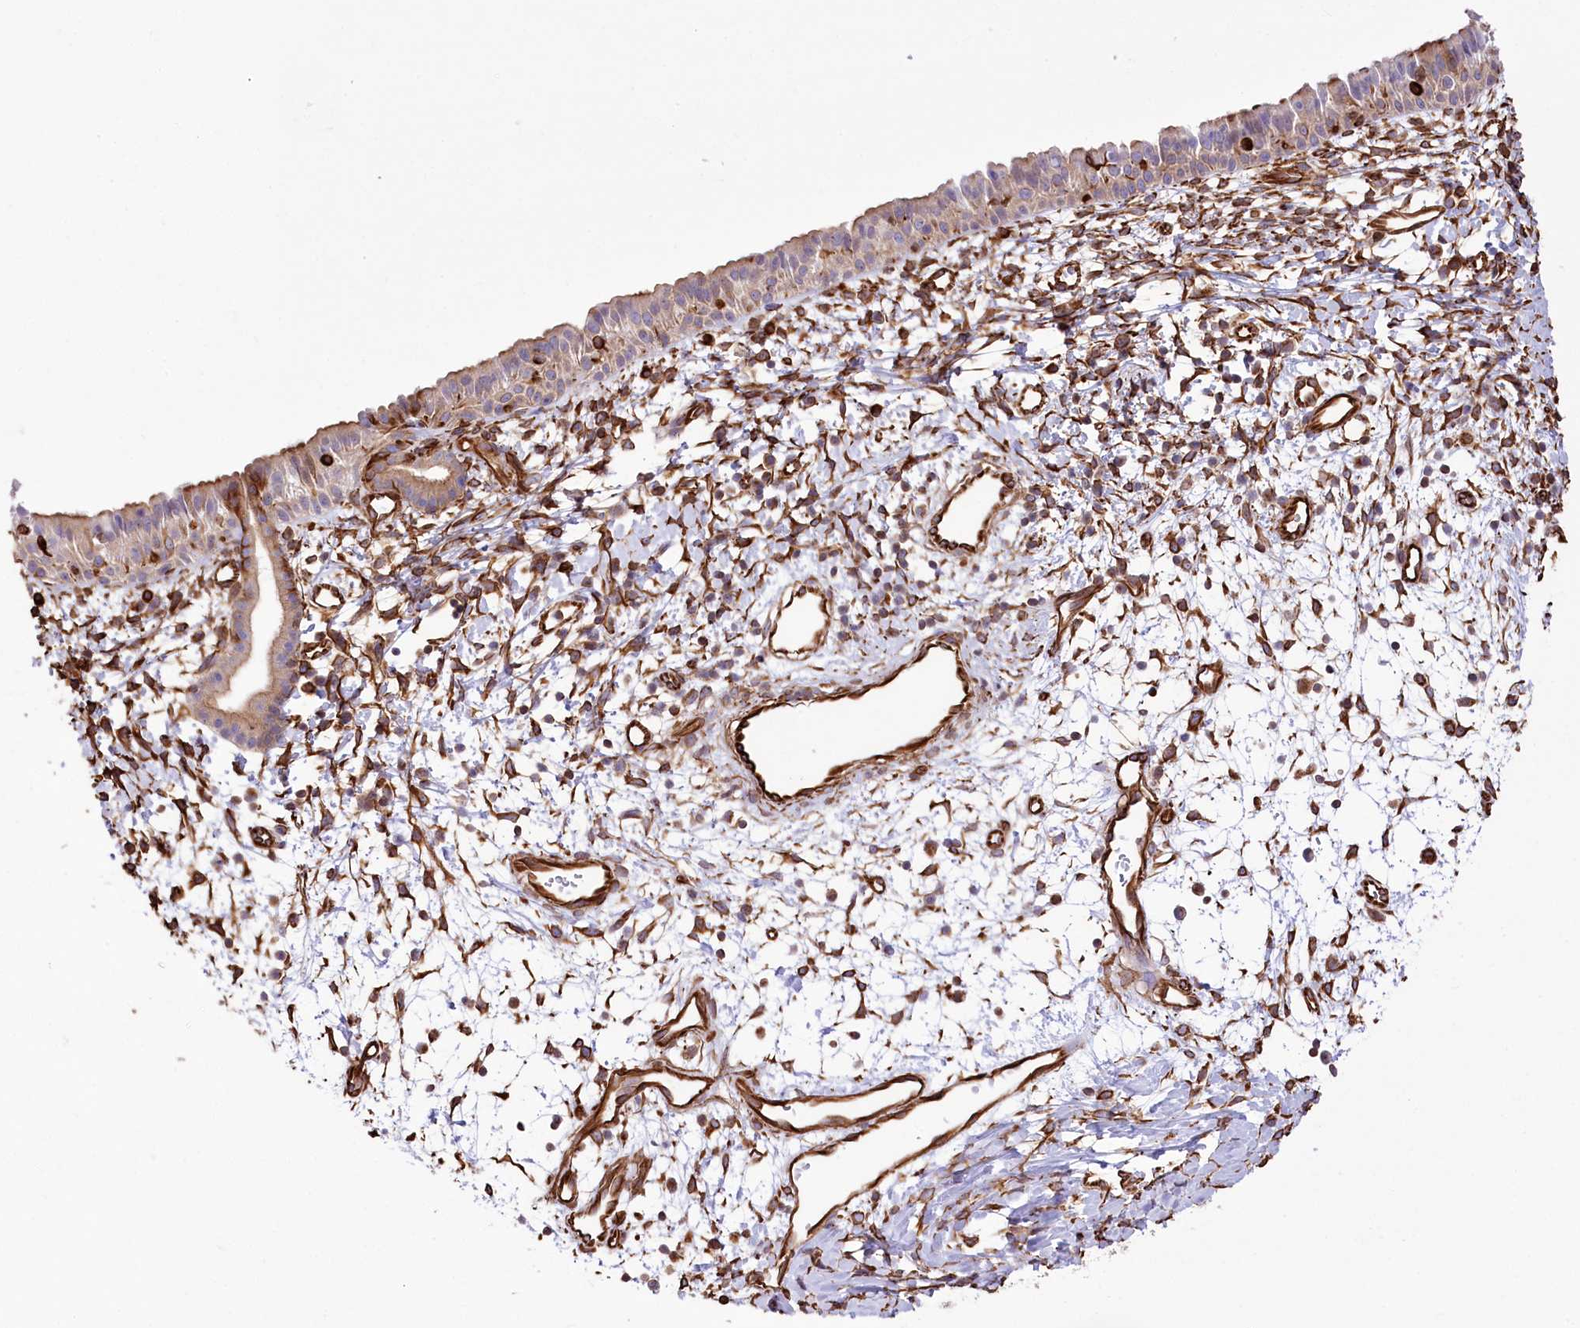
{"staining": {"intensity": "moderate", "quantity": ">75%", "location": "cytoplasmic/membranous"}, "tissue": "nasopharynx", "cell_type": "Respiratory epithelial cells", "image_type": "normal", "snomed": [{"axis": "morphology", "description": "Normal tissue, NOS"}, {"axis": "topography", "description": "Nasopharynx"}], "caption": "The histopathology image demonstrates staining of unremarkable nasopharynx, revealing moderate cytoplasmic/membranous protein positivity (brown color) within respiratory epithelial cells. (IHC, brightfield microscopy, high magnification).", "gene": "TTC1", "patient": {"sex": "male", "age": 22}}